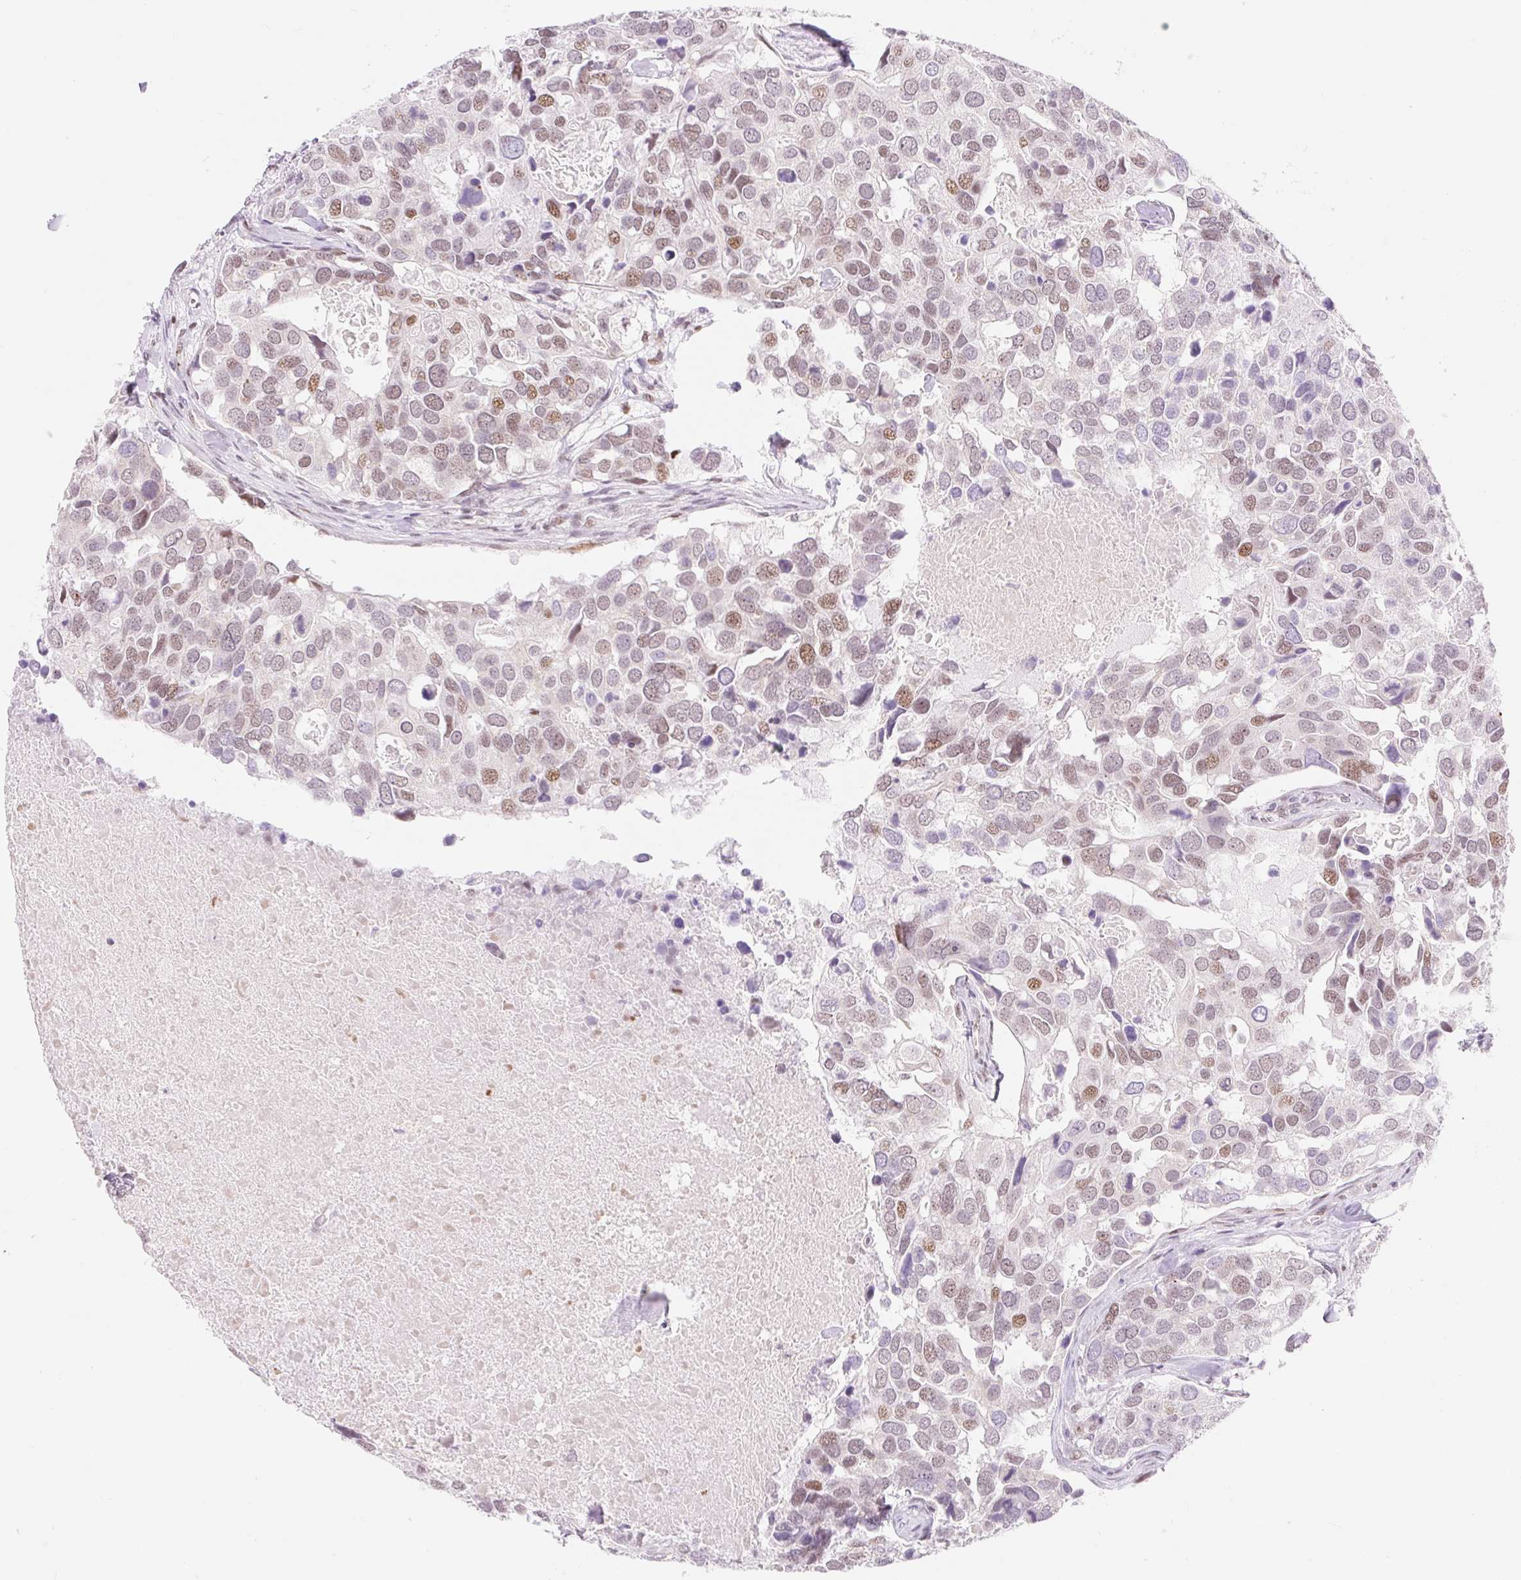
{"staining": {"intensity": "moderate", "quantity": "25%-75%", "location": "nuclear"}, "tissue": "breast cancer", "cell_type": "Tumor cells", "image_type": "cancer", "snomed": [{"axis": "morphology", "description": "Duct carcinoma"}, {"axis": "topography", "description": "Breast"}], "caption": "High-power microscopy captured an immunohistochemistry photomicrograph of breast cancer (invasive ductal carcinoma), revealing moderate nuclear staining in approximately 25%-75% of tumor cells.", "gene": "H2BW1", "patient": {"sex": "female", "age": 83}}